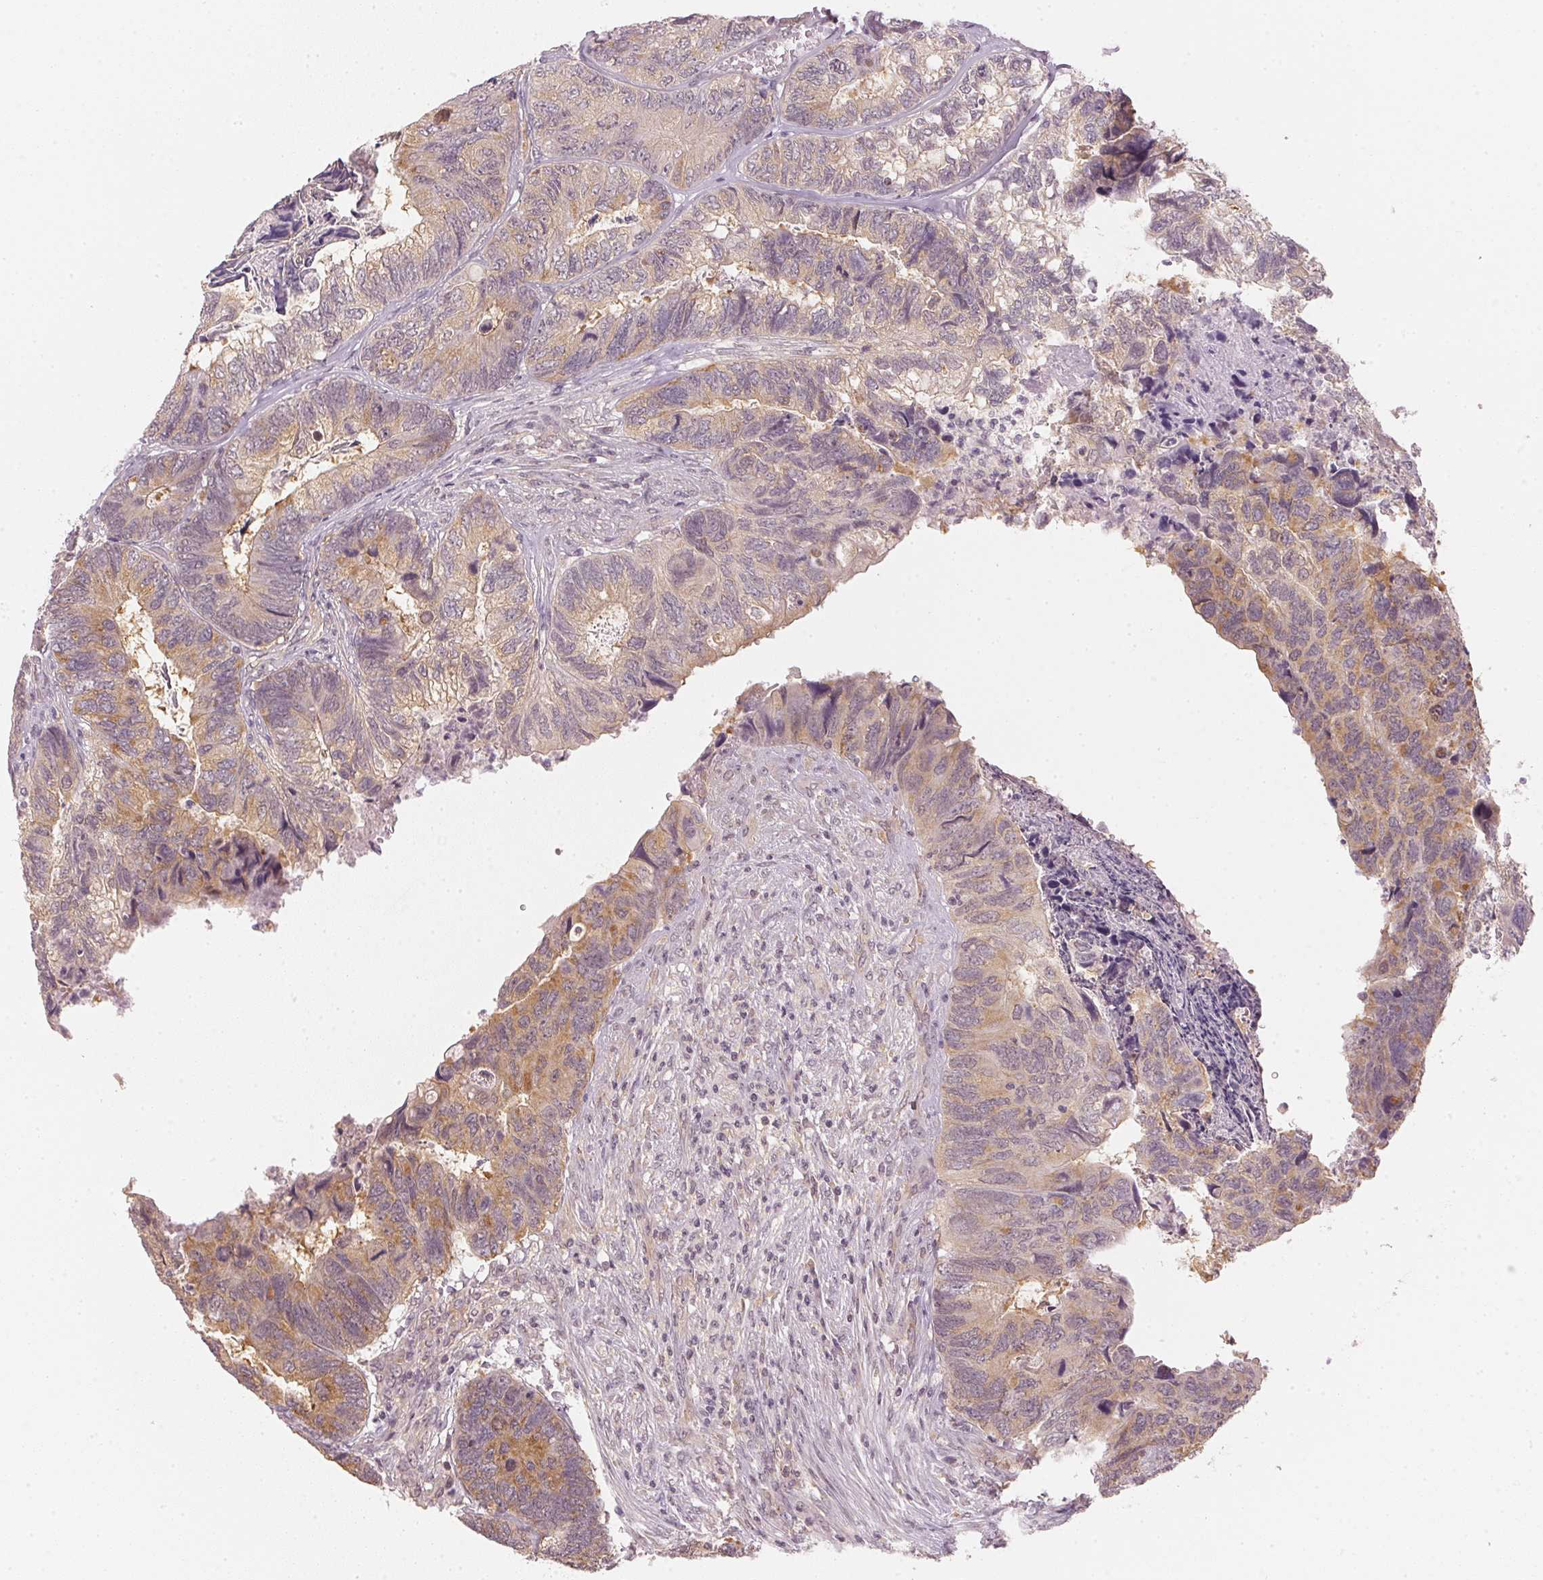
{"staining": {"intensity": "moderate", "quantity": "<25%", "location": "cytoplasmic/membranous"}, "tissue": "colorectal cancer", "cell_type": "Tumor cells", "image_type": "cancer", "snomed": [{"axis": "morphology", "description": "Adenocarcinoma, NOS"}, {"axis": "topography", "description": "Colon"}], "caption": "Immunohistochemical staining of human adenocarcinoma (colorectal) reveals low levels of moderate cytoplasmic/membranous expression in approximately <25% of tumor cells.", "gene": "KPRP", "patient": {"sex": "female", "age": 67}}